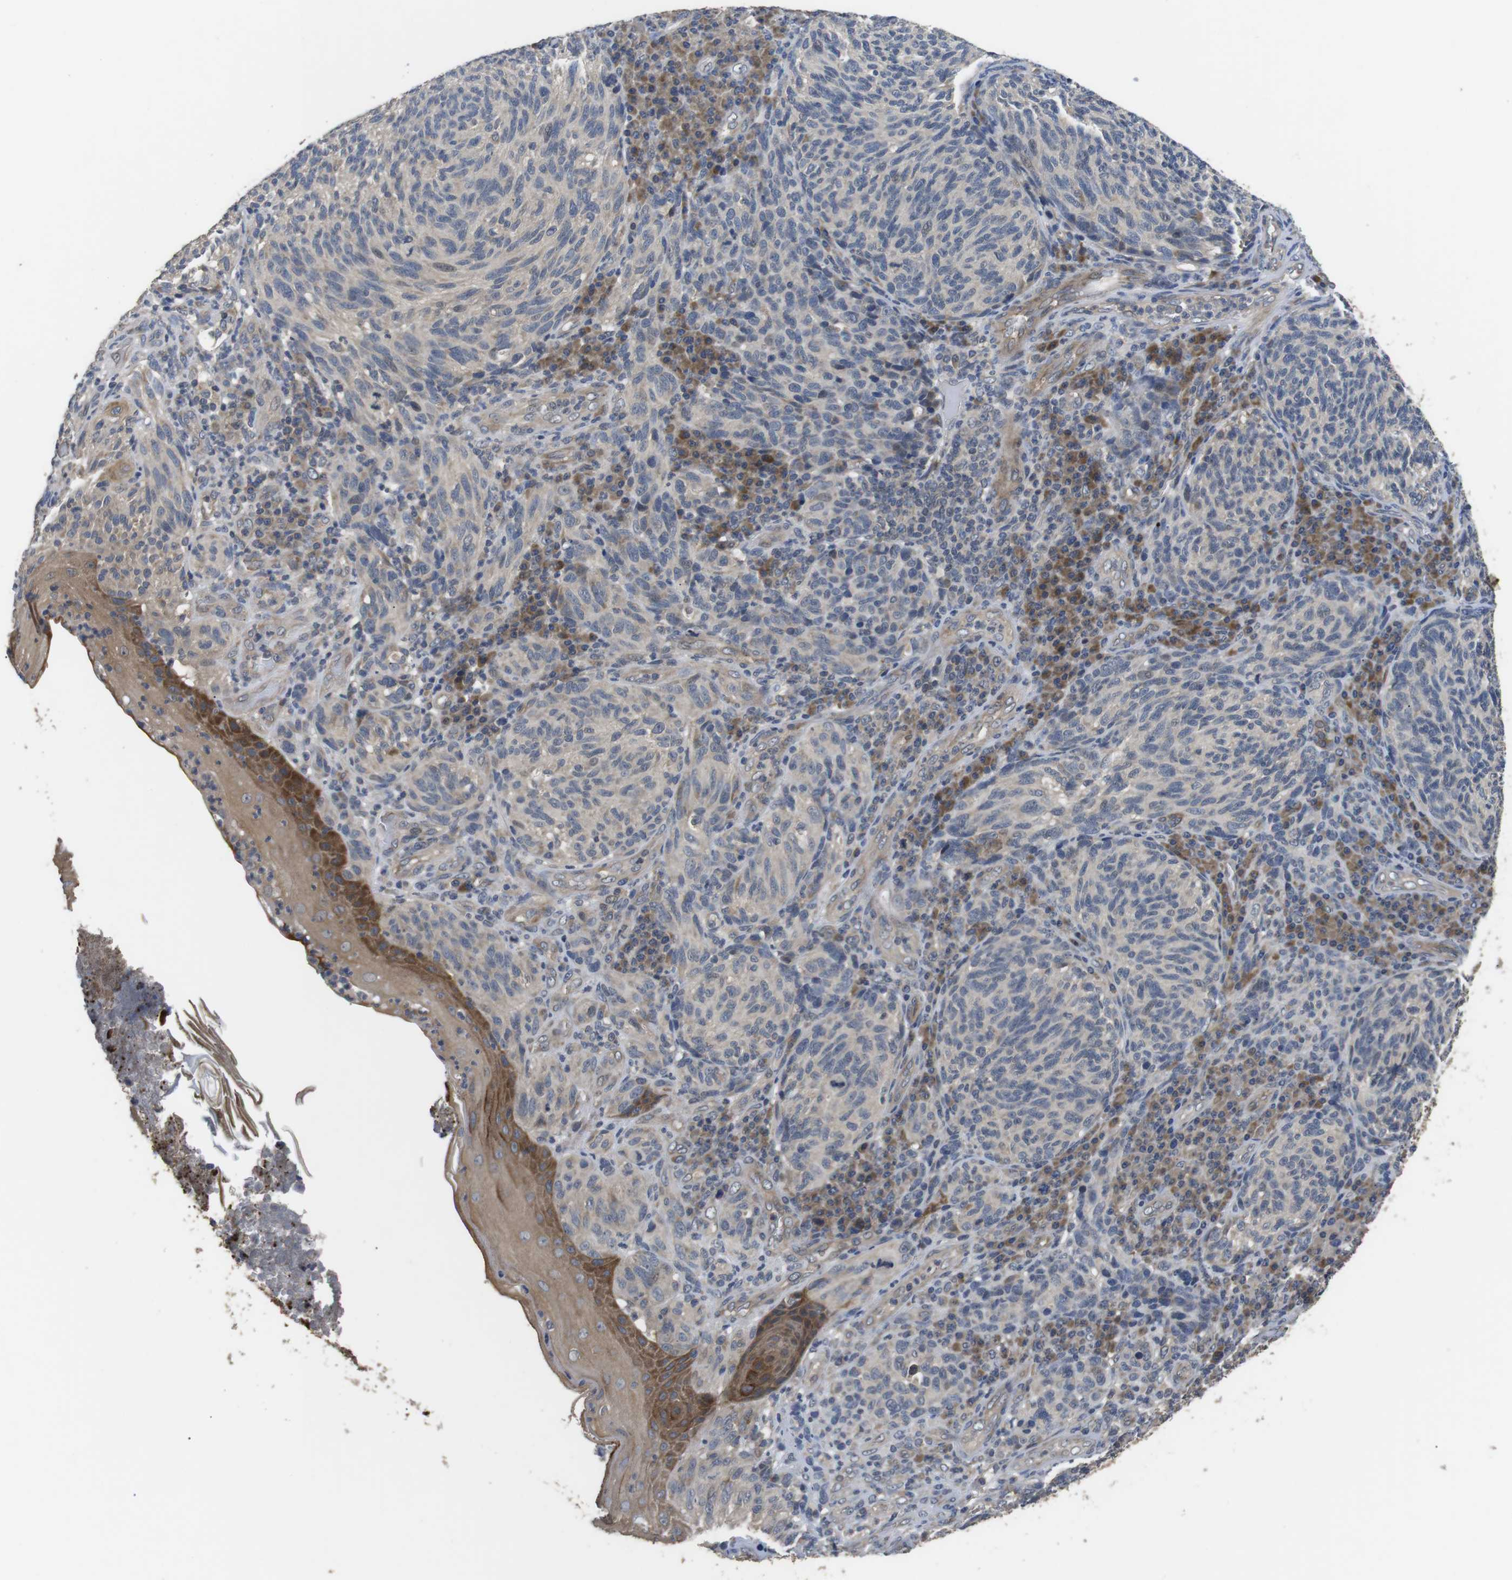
{"staining": {"intensity": "negative", "quantity": "none", "location": "none"}, "tissue": "melanoma", "cell_type": "Tumor cells", "image_type": "cancer", "snomed": [{"axis": "morphology", "description": "Malignant melanoma, NOS"}, {"axis": "topography", "description": "Skin"}], "caption": "Protein analysis of malignant melanoma exhibits no significant staining in tumor cells.", "gene": "ADGRL3", "patient": {"sex": "female", "age": 73}}